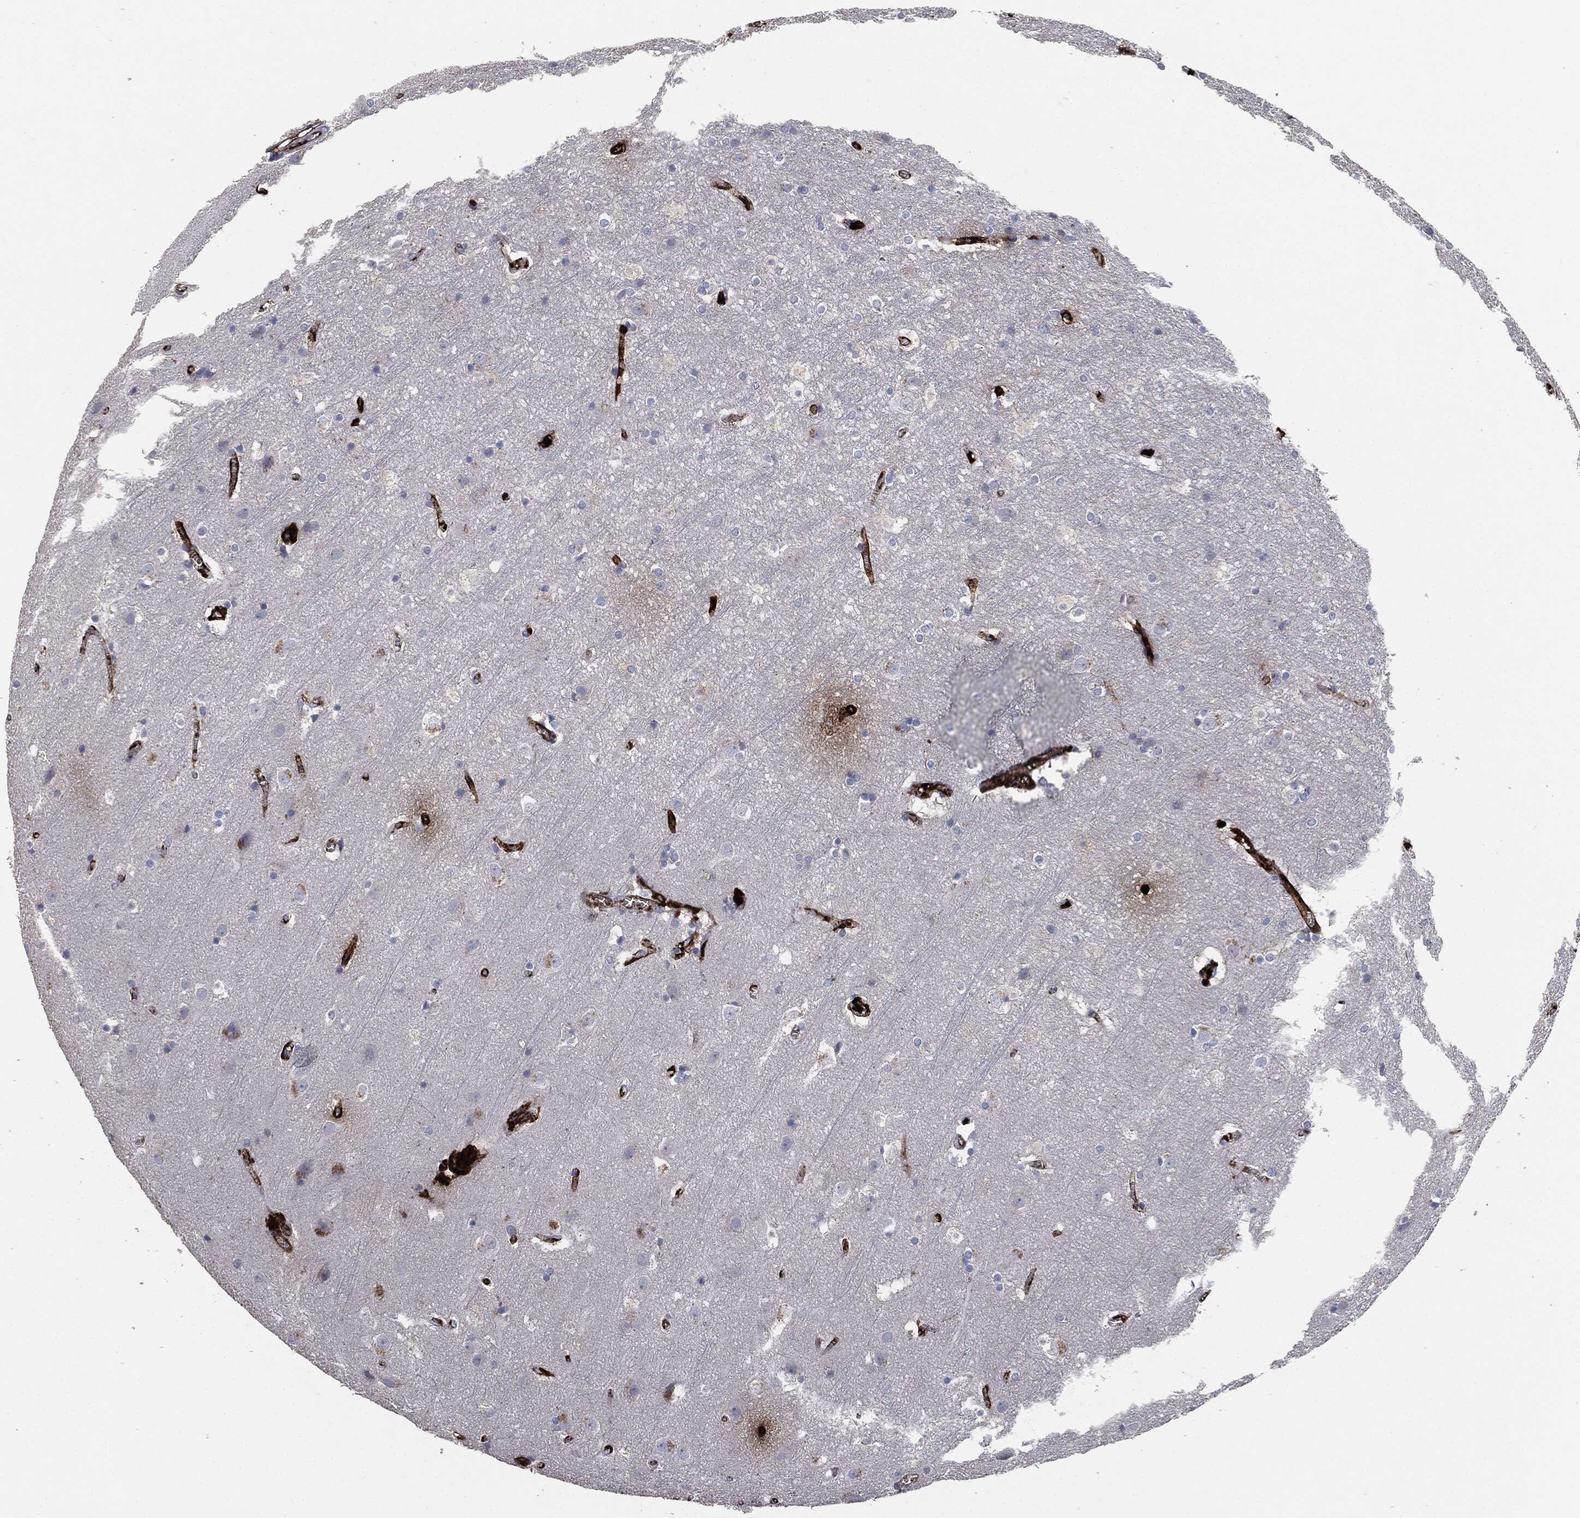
{"staining": {"intensity": "negative", "quantity": "none", "location": "none"}, "tissue": "cerebral cortex", "cell_type": "Endothelial cells", "image_type": "normal", "snomed": [{"axis": "morphology", "description": "Normal tissue, NOS"}, {"axis": "topography", "description": "Cerebral cortex"}], "caption": "A histopathology image of human cerebral cortex is negative for staining in endothelial cells. (DAB (3,3'-diaminobenzidine) IHC, high magnification).", "gene": "APOB", "patient": {"sex": "male", "age": 59}}